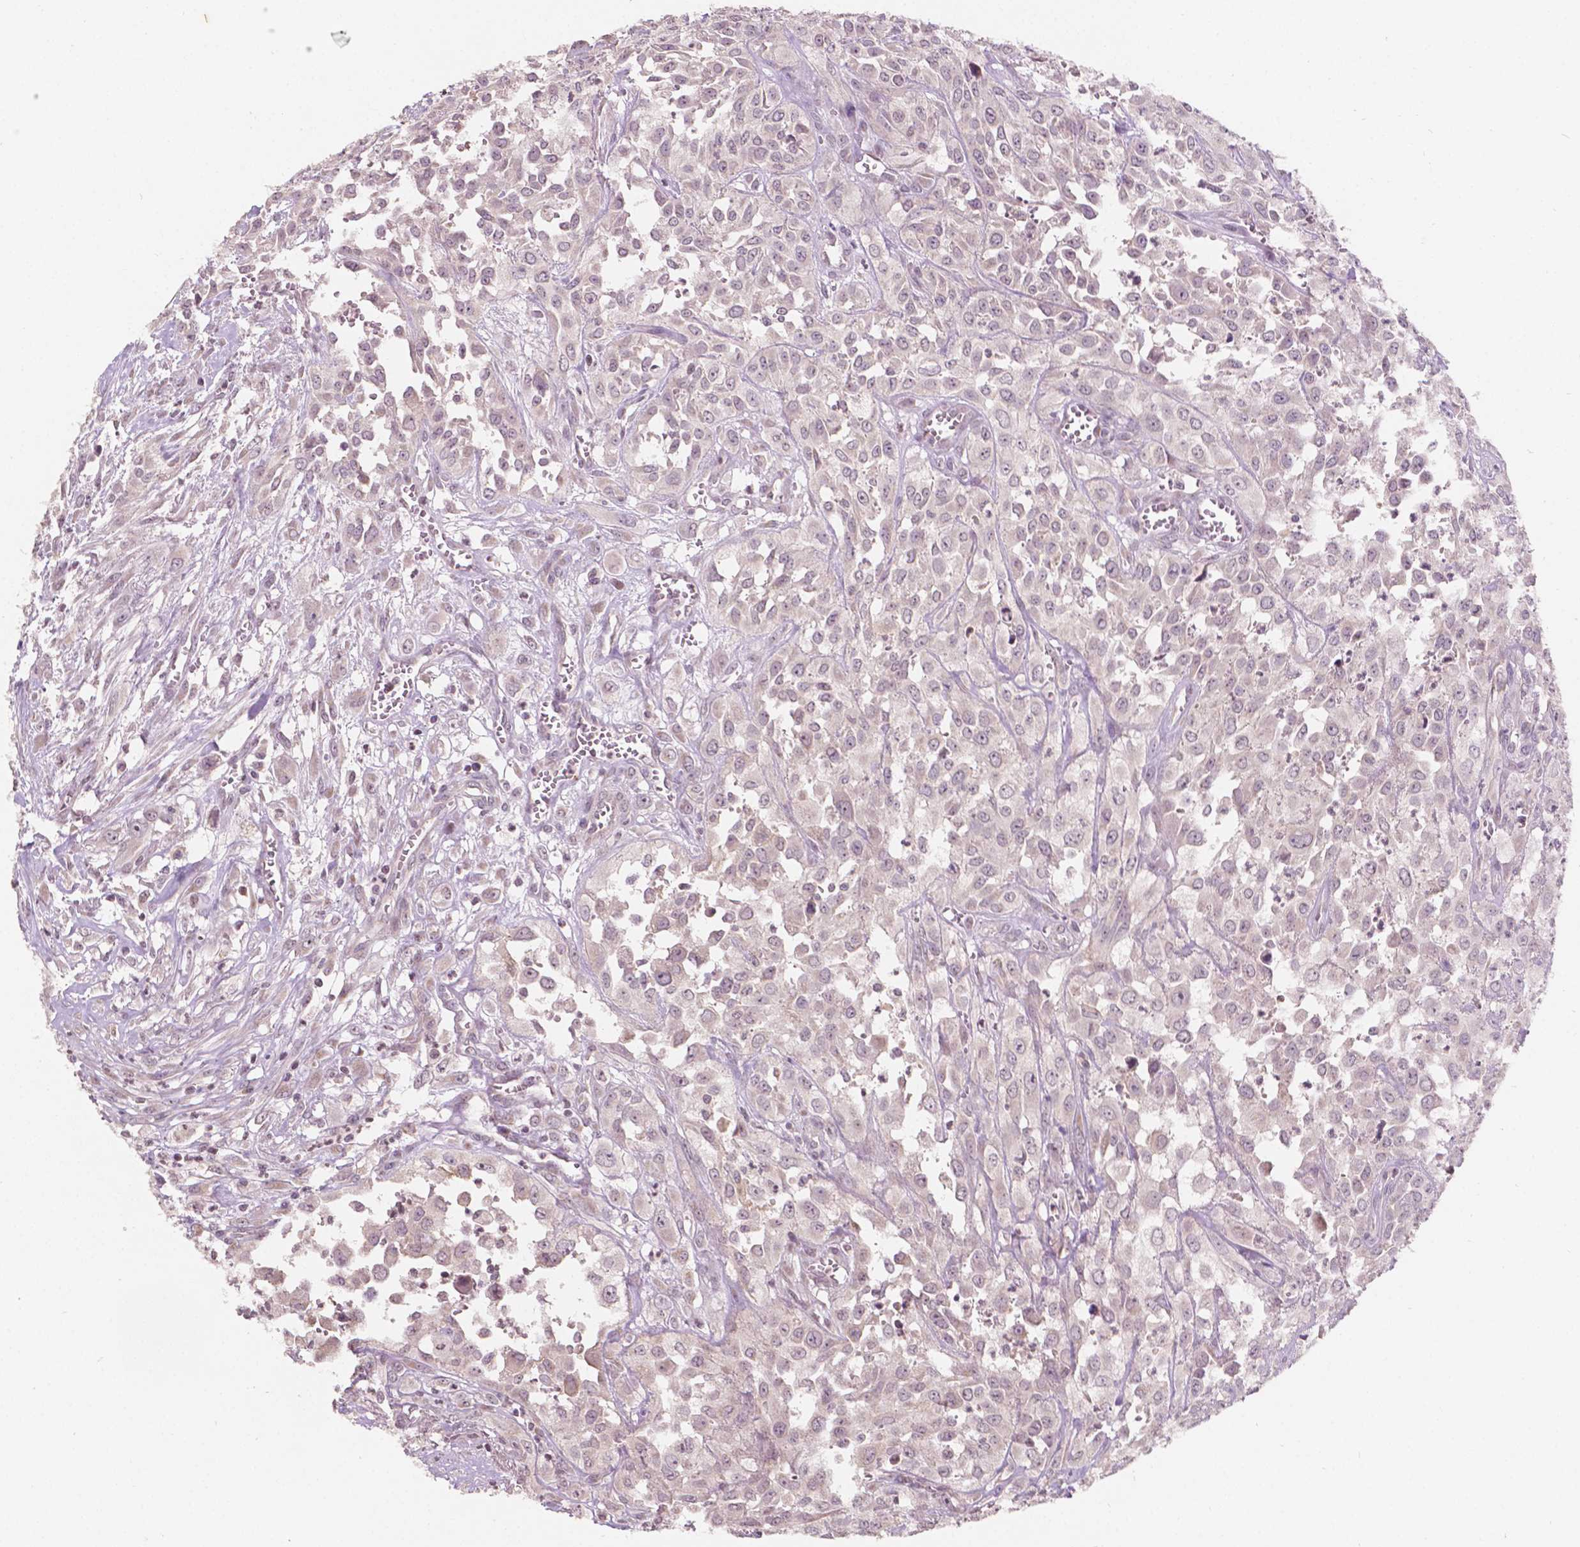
{"staining": {"intensity": "negative", "quantity": "none", "location": "none"}, "tissue": "urothelial cancer", "cell_type": "Tumor cells", "image_type": "cancer", "snomed": [{"axis": "morphology", "description": "Urothelial carcinoma, High grade"}, {"axis": "topography", "description": "Urinary bladder"}], "caption": "A micrograph of human urothelial carcinoma (high-grade) is negative for staining in tumor cells. (Stains: DAB immunohistochemistry (IHC) with hematoxylin counter stain, Microscopy: brightfield microscopy at high magnification).", "gene": "NOS1AP", "patient": {"sex": "male", "age": 67}}